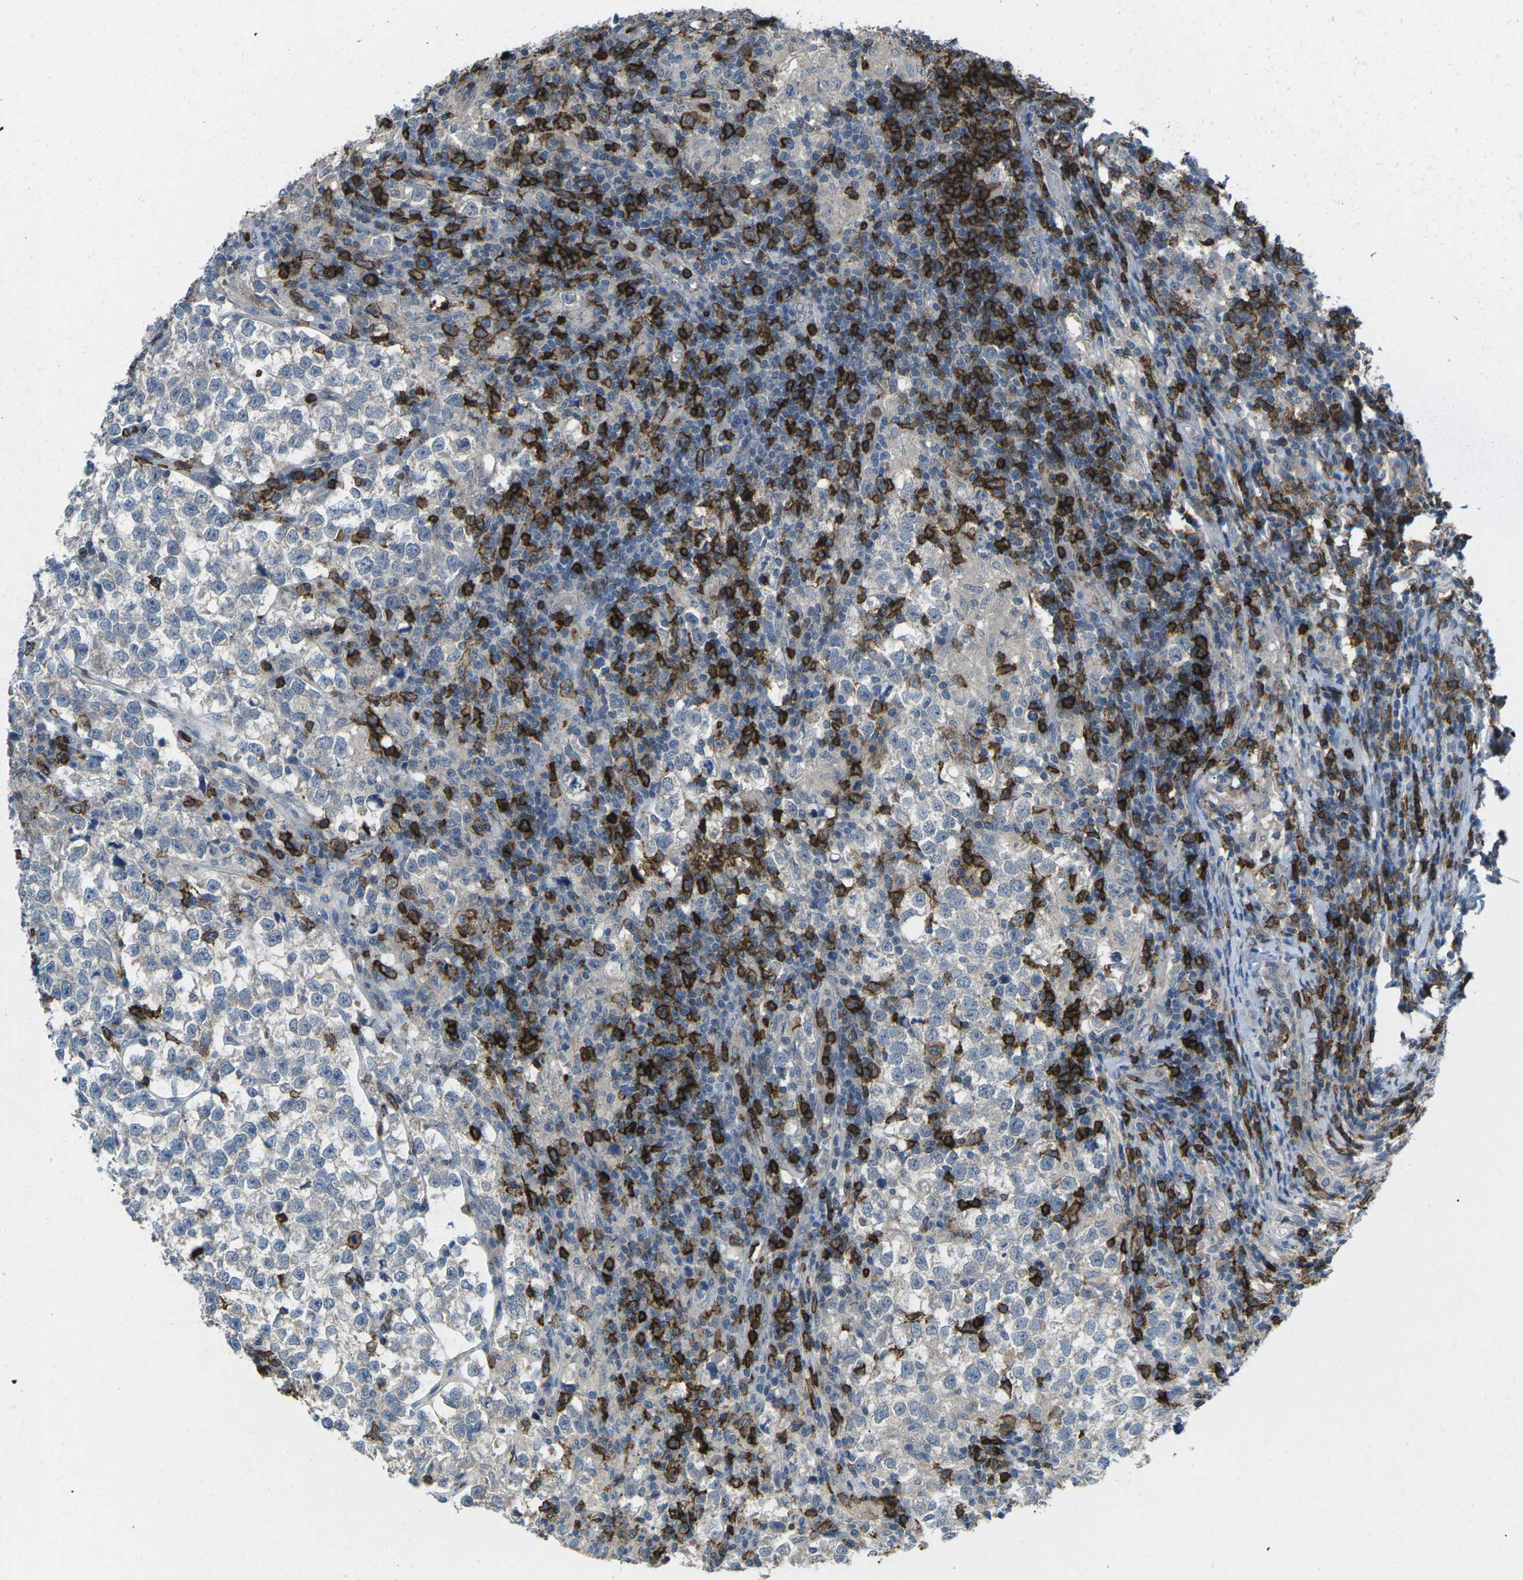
{"staining": {"intensity": "negative", "quantity": "none", "location": "none"}, "tissue": "testis cancer", "cell_type": "Tumor cells", "image_type": "cancer", "snomed": [{"axis": "morphology", "description": "Normal tissue, NOS"}, {"axis": "morphology", "description": "Seminoma, NOS"}, {"axis": "topography", "description": "Testis"}], "caption": "This is a histopathology image of immunohistochemistry (IHC) staining of testis cancer (seminoma), which shows no staining in tumor cells.", "gene": "CD19", "patient": {"sex": "male", "age": 43}}